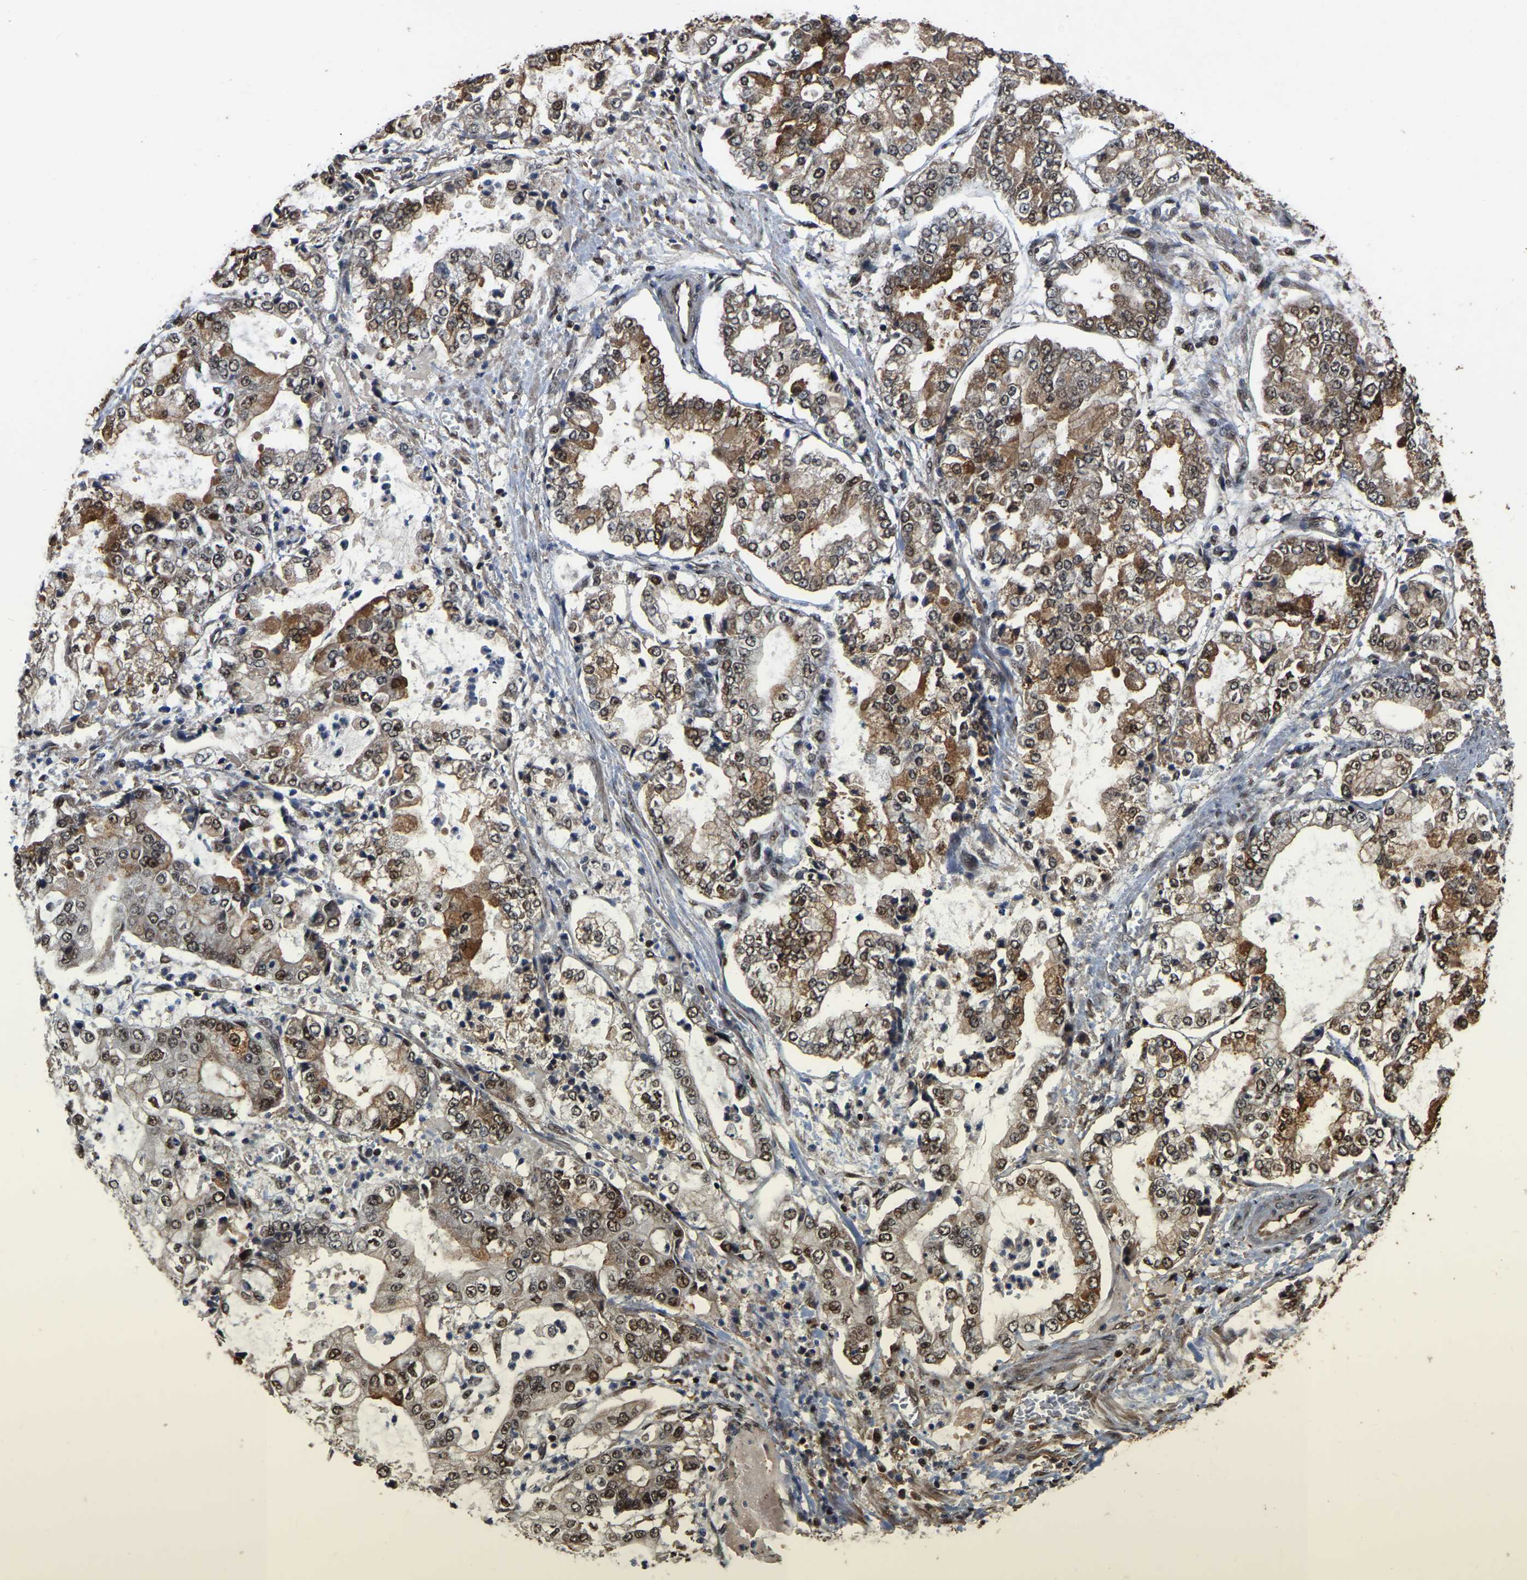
{"staining": {"intensity": "moderate", "quantity": ">75%", "location": "cytoplasmic/membranous,nuclear"}, "tissue": "stomach cancer", "cell_type": "Tumor cells", "image_type": "cancer", "snomed": [{"axis": "morphology", "description": "Adenocarcinoma, NOS"}, {"axis": "topography", "description": "Stomach"}], "caption": "Immunohistochemistry image of neoplastic tissue: human stomach adenocarcinoma stained using immunohistochemistry (IHC) exhibits medium levels of moderate protein expression localized specifically in the cytoplasmic/membranous and nuclear of tumor cells, appearing as a cytoplasmic/membranous and nuclear brown color.", "gene": "CIAO1", "patient": {"sex": "male", "age": 76}}